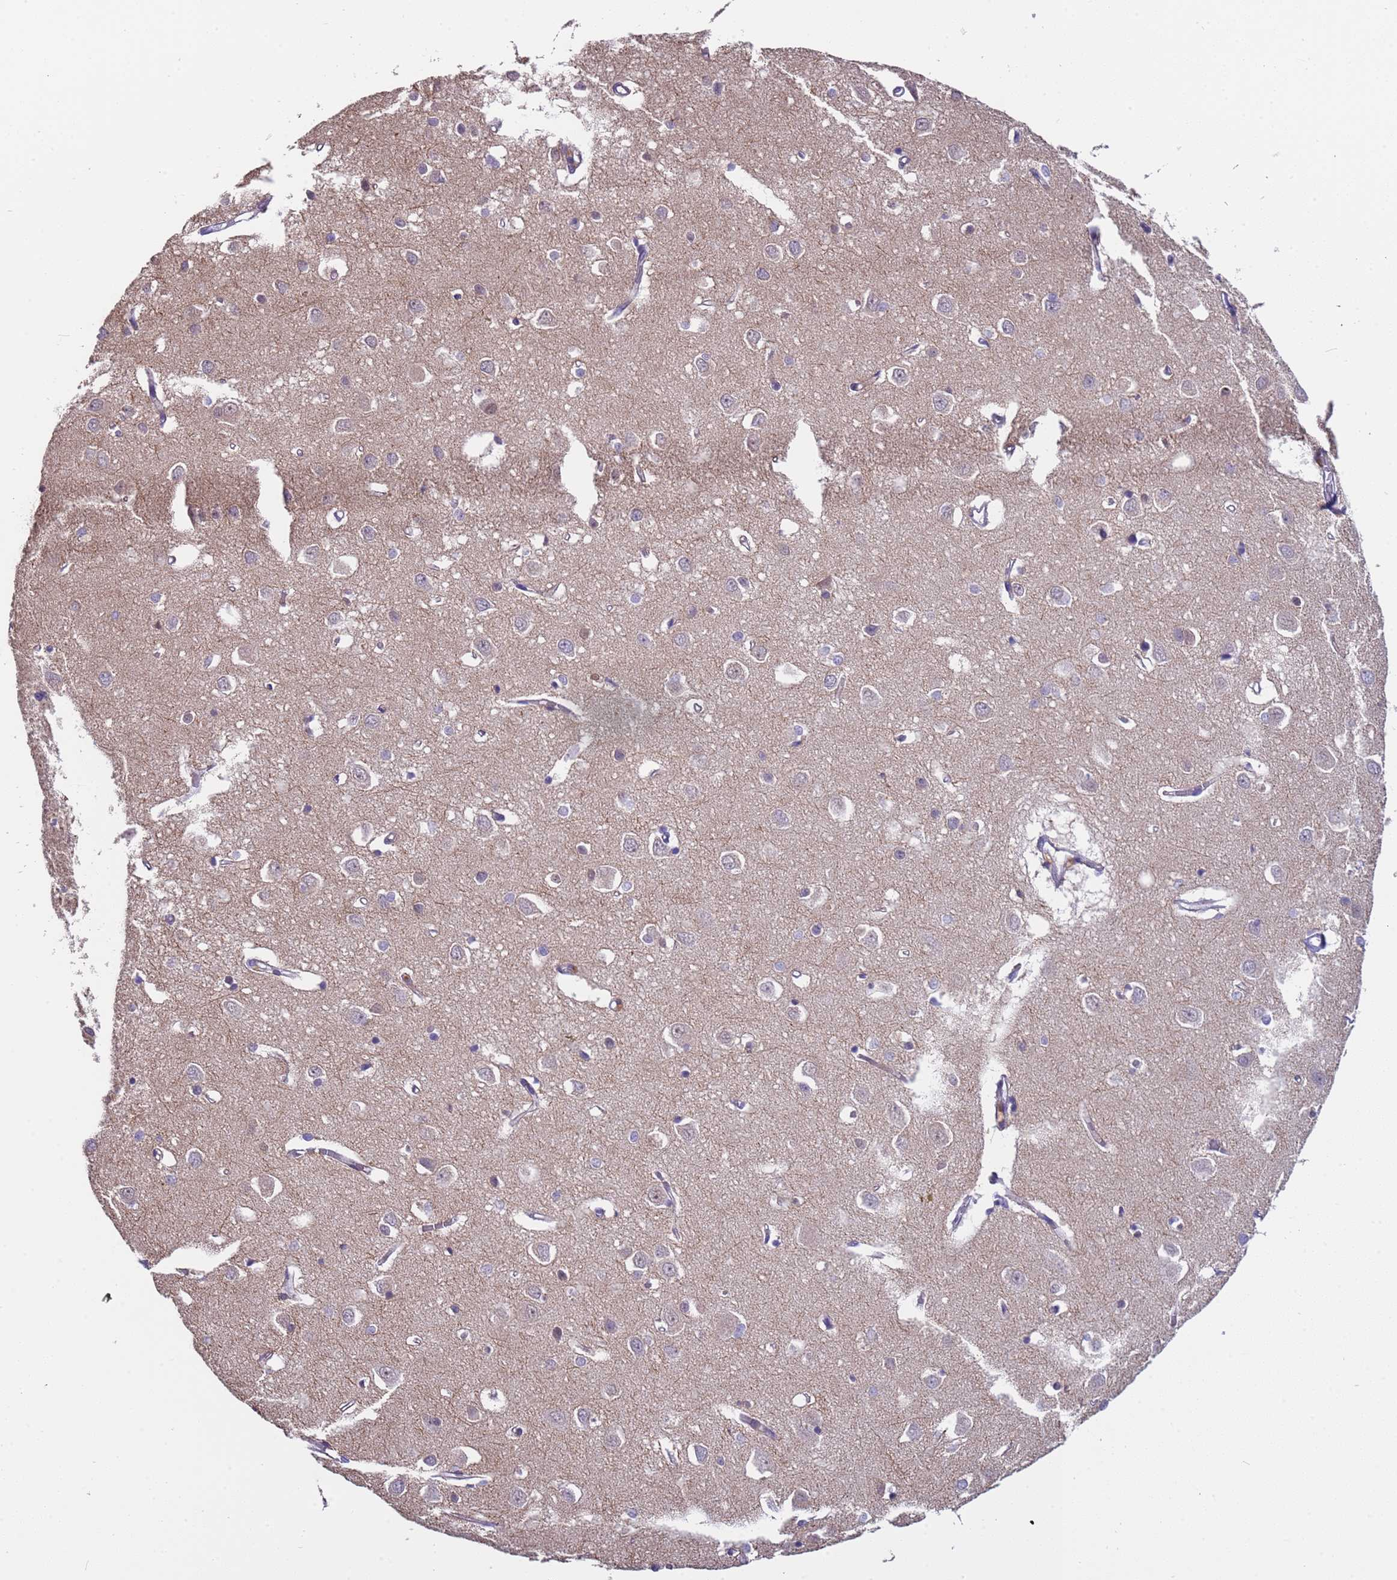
{"staining": {"intensity": "negative", "quantity": "none", "location": "none"}, "tissue": "cerebral cortex", "cell_type": "Endothelial cells", "image_type": "normal", "snomed": [{"axis": "morphology", "description": "Normal tissue, NOS"}, {"axis": "topography", "description": "Cerebral cortex"}], "caption": "This is an IHC image of unremarkable cerebral cortex. There is no positivity in endothelial cells.", "gene": "ZNF248", "patient": {"sex": "female", "age": 64}}